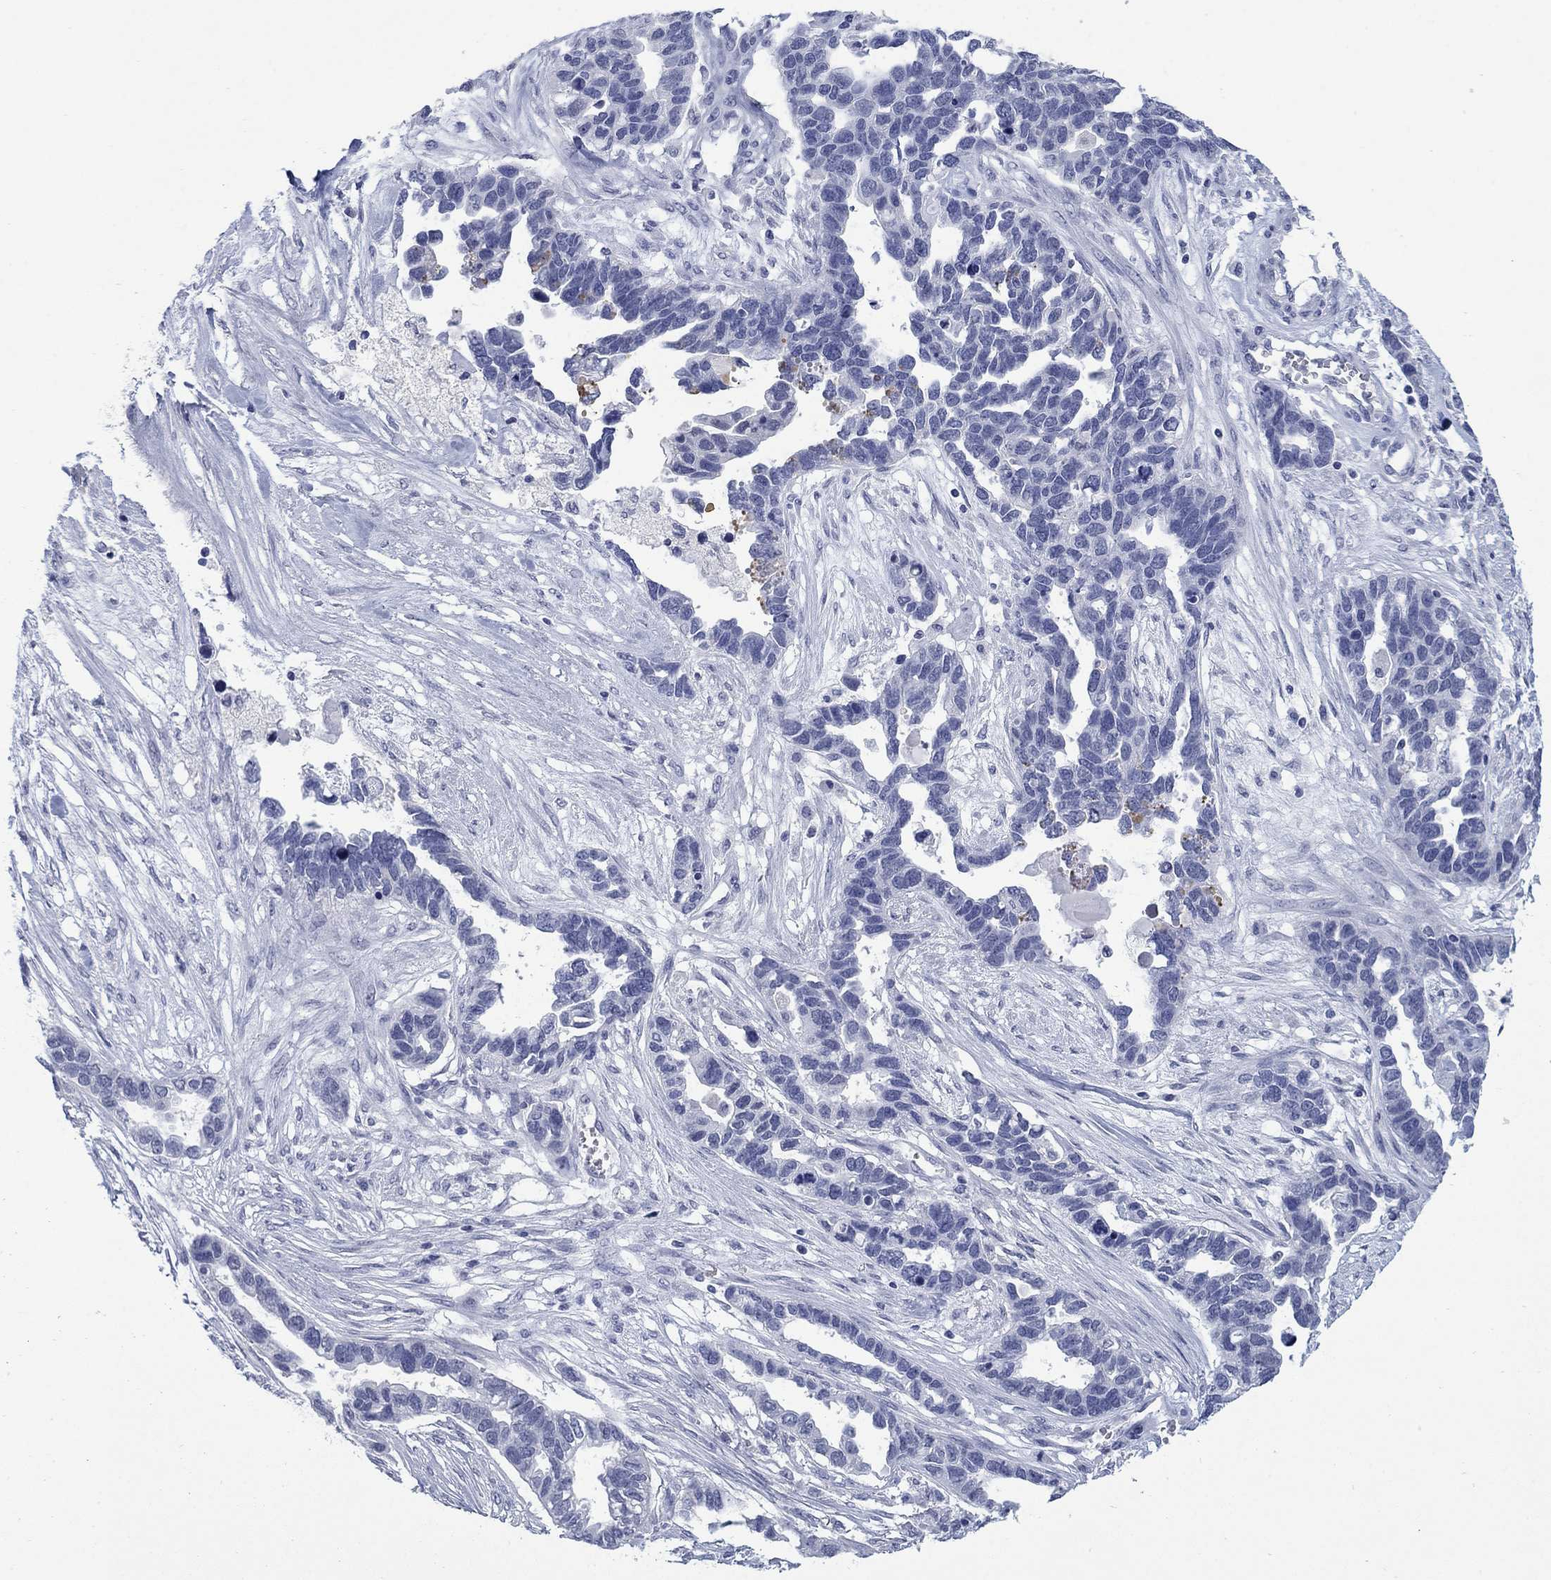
{"staining": {"intensity": "negative", "quantity": "none", "location": "none"}, "tissue": "ovarian cancer", "cell_type": "Tumor cells", "image_type": "cancer", "snomed": [{"axis": "morphology", "description": "Cystadenocarcinoma, serous, NOS"}, {"axis": "topography", "description": "Ovary"}], "caption": "This is a image of immunohistochemistry staining of ovarian cancer (serous cystadenocarcinoma), which shows no expression in tumor cells. The staining is performed using DAB brown chromogen with nuclei counter-stained in using hematoxylin.", "gene": "ATP6V1G2", "patient": {"sex": "female", "age": 54}}